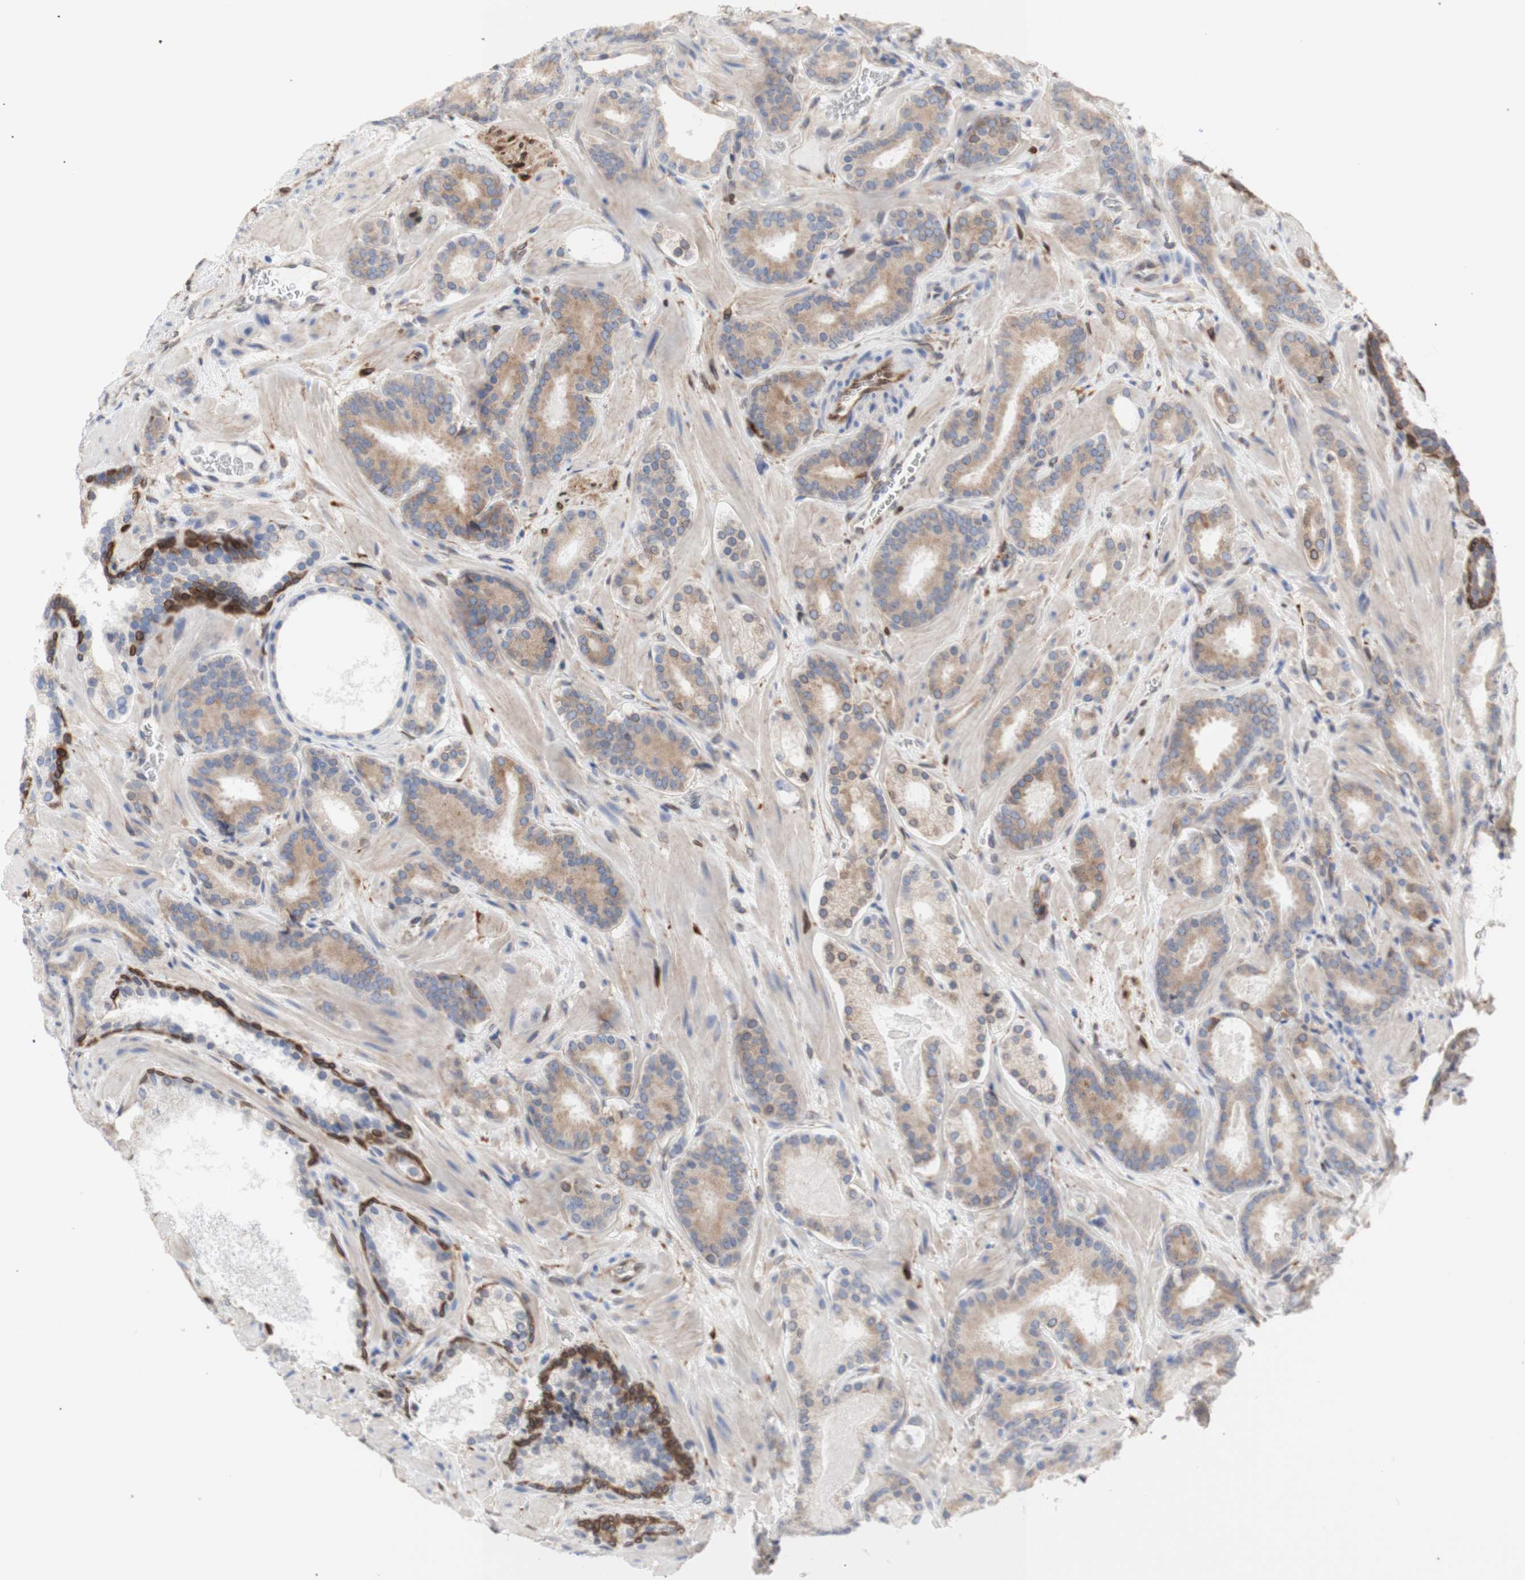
{"staining": {"intensity": "weak", "quantity": ">75%", "location": "cytoplasmic/membranous"}, "tissue": "prostate cancer", "cell_type": "Tumor cells", "image_type": "cancer", "snomed": [{"axis": "morphology", "description": "Adenocarcinoma, Low grade"}, {"axis": "topography", "description": "Prostate"}], "caption": "DAB immunohistochemical staining of low-grade adenocarcinoma (prostate) displays weak cytoplasmic/membranous protein expression in approximately >75% of tumor cells.", "gene": "ERLIN1", "patient": {"sex": "male", "age": 63}}